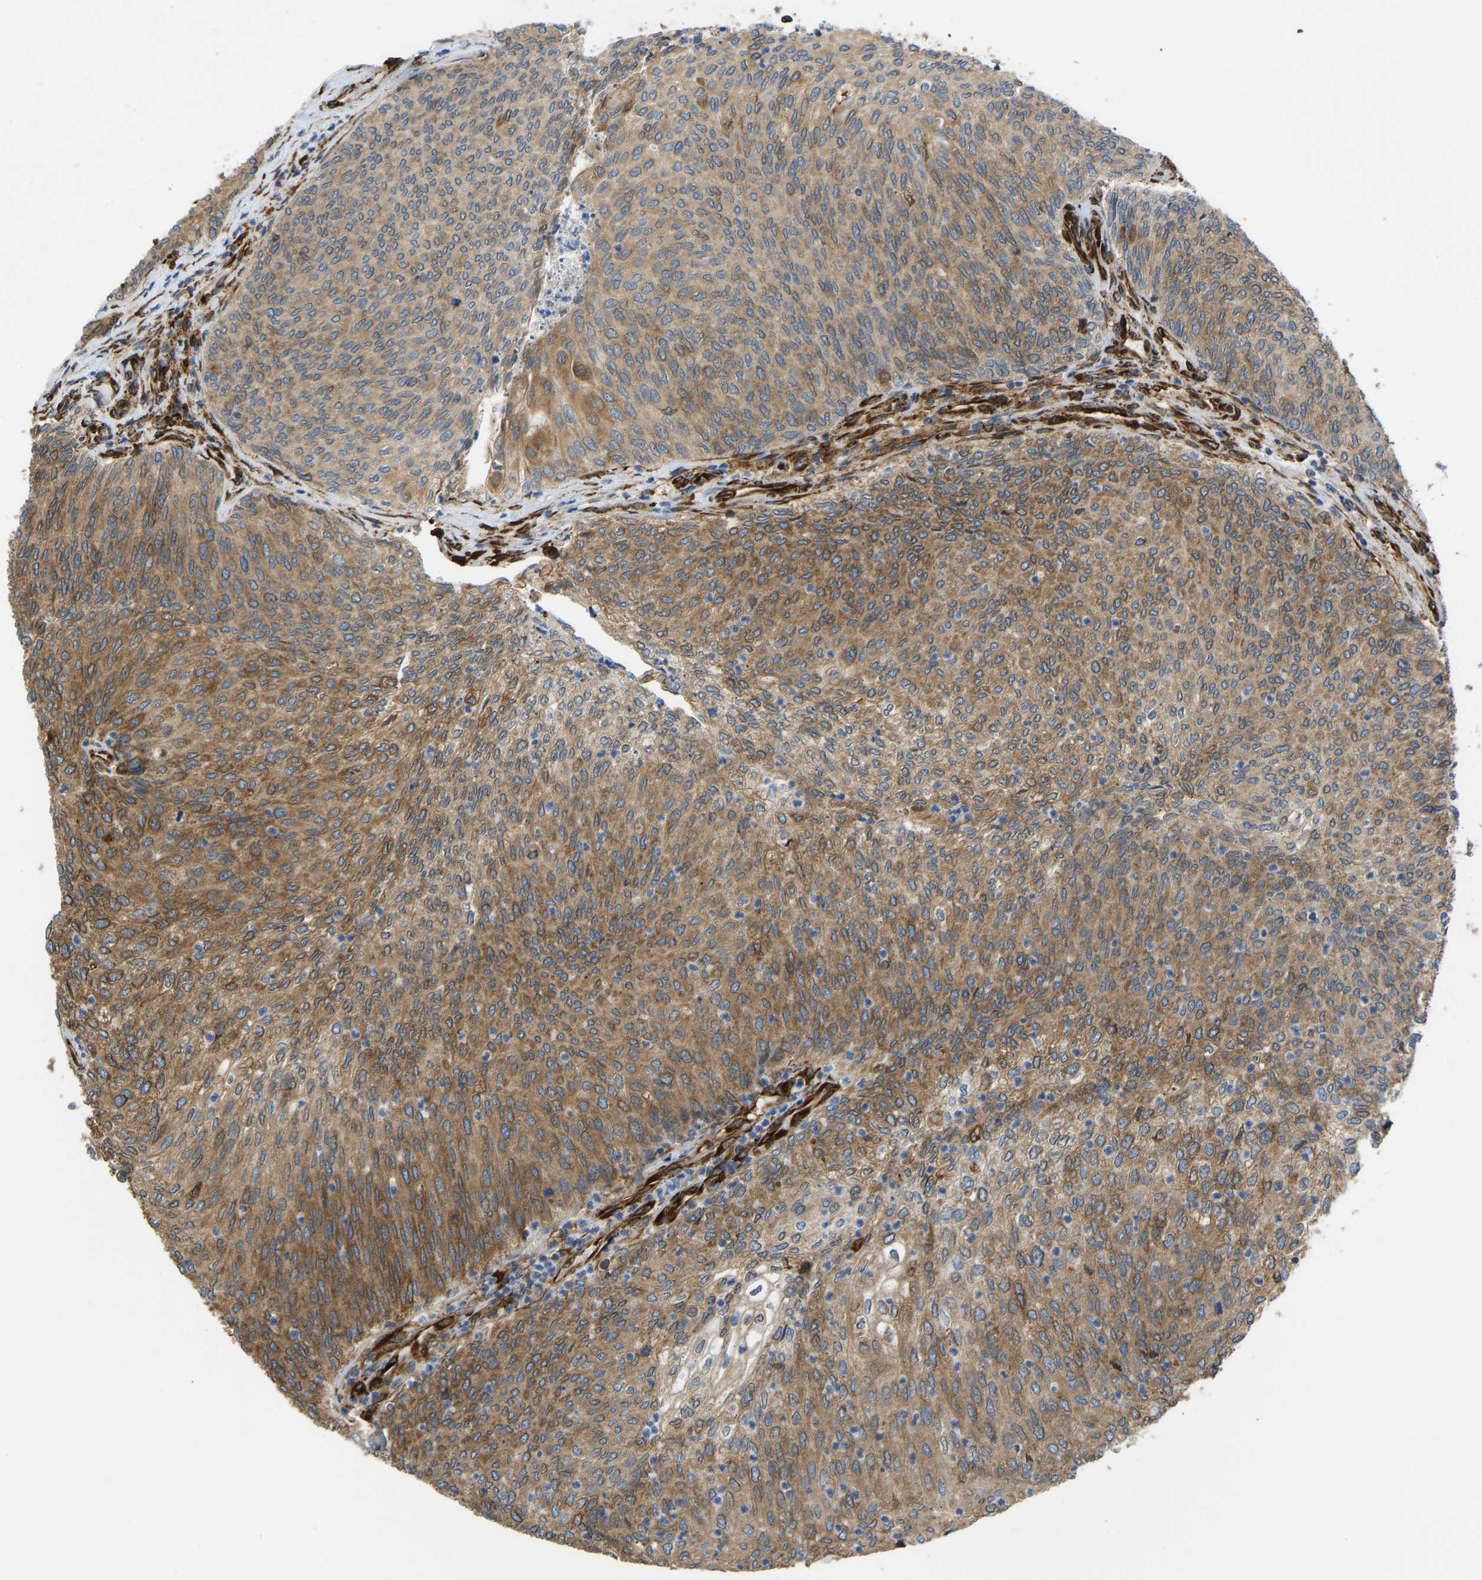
{"staining": {"intensity": "moderate", "quantity": ">75%", "location": "cytoplasmic/membranous"}, "tissue": "urothelial cancer", "cell_type": "Tumor cells", "image_type": "cancer", "snomed": [{"axis": "morphology", "description": "Urothelial carcinoma, Low grade"}, {"axis": "topography", "description": "Urinary bladder"}], "caption": "Low-grade urothelial carcinoma was stained to show a protein in brown. There is medium levels of moderate cytoplasmic/membranous positivity in approximately >75% of tumor cells.", "gene": "BEX3", "patient": {"sex": "female", "age": 79}}